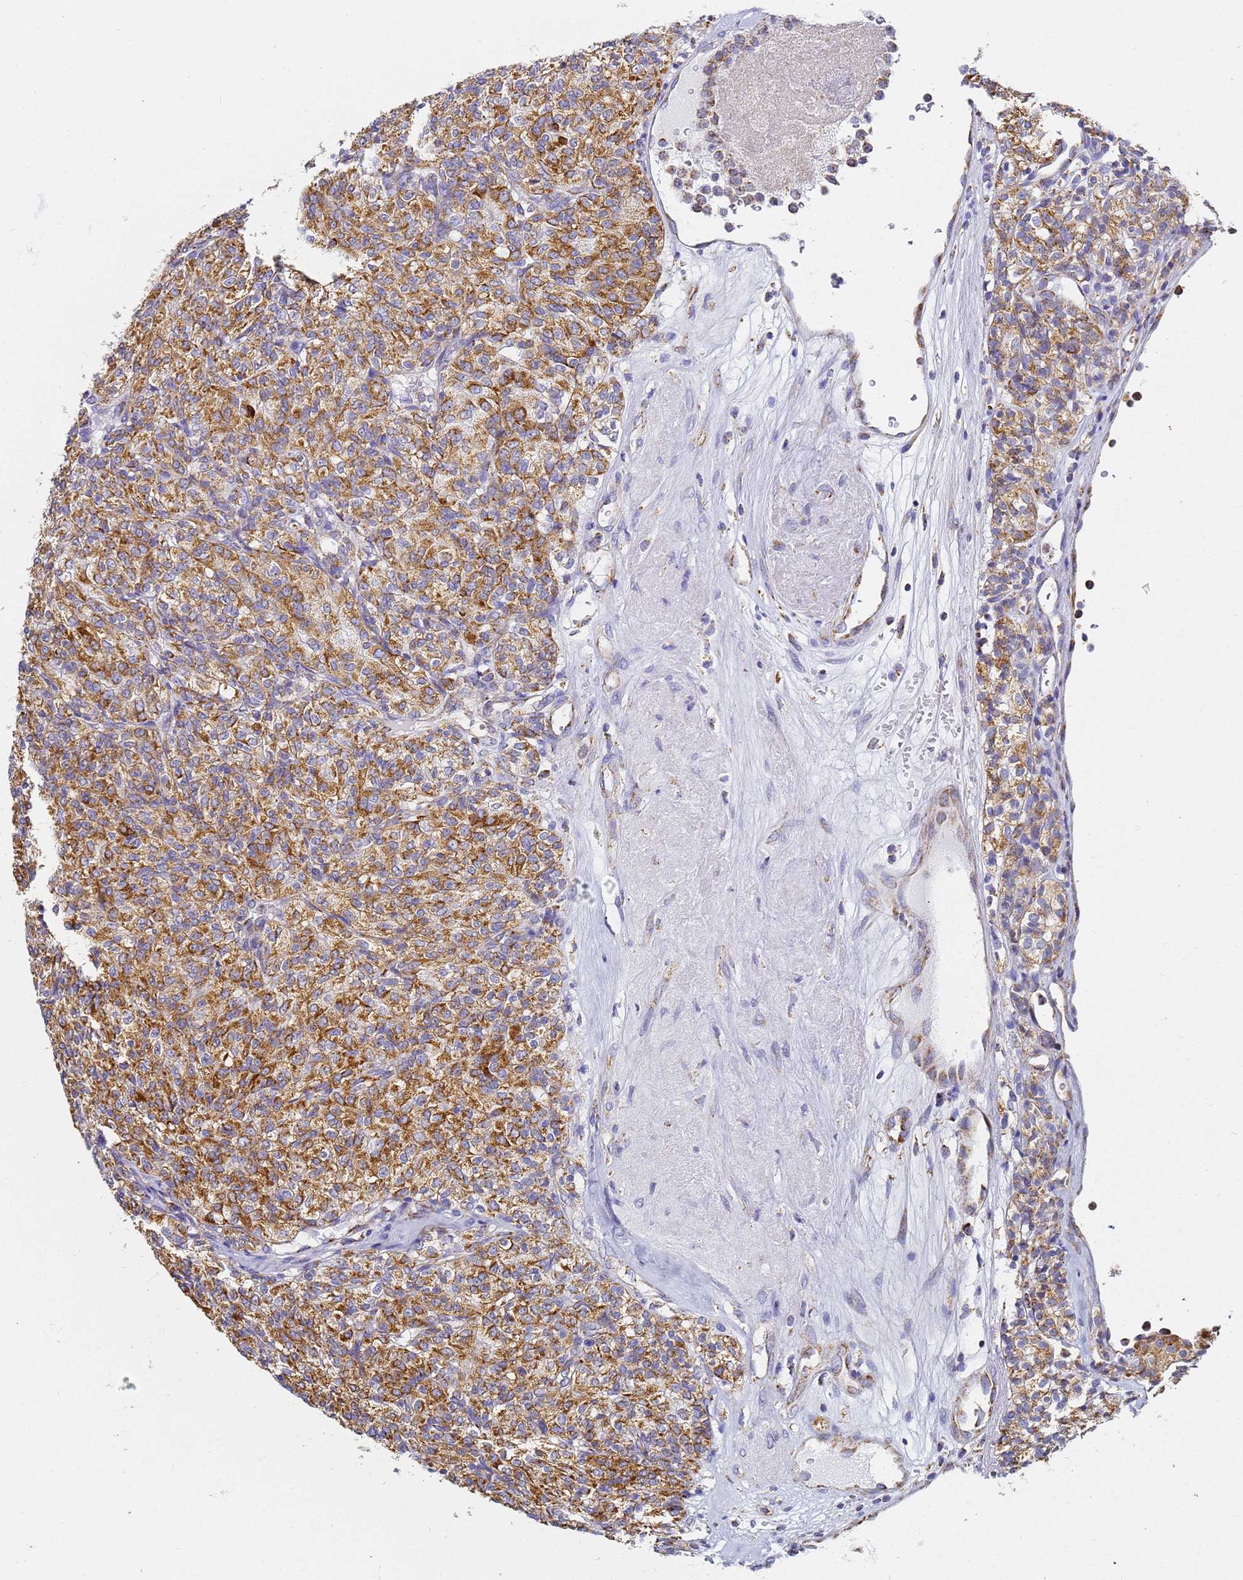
{"staining": {"intensity": "moderate", "quantity": ">75%", "location": "cytoplasmic/membranous"}, "tissue": "renal cancer", "cell_type": "Tumor cells", "image_type": "cancer", "snomed": [{"axis": "morphology", "description": "Adenocarcinoma, NOS"}, {"axis": "topography", "description": "Kidney"}], "caption": "This photomicrograph displays IHC staining of renal adenocarcinoma, with medium moderate cytoplasmic/membranous expression in approximately >75% of tumor cells.", "gene": "CNIH4", "patient": {"sex": "male", "age": 77}}